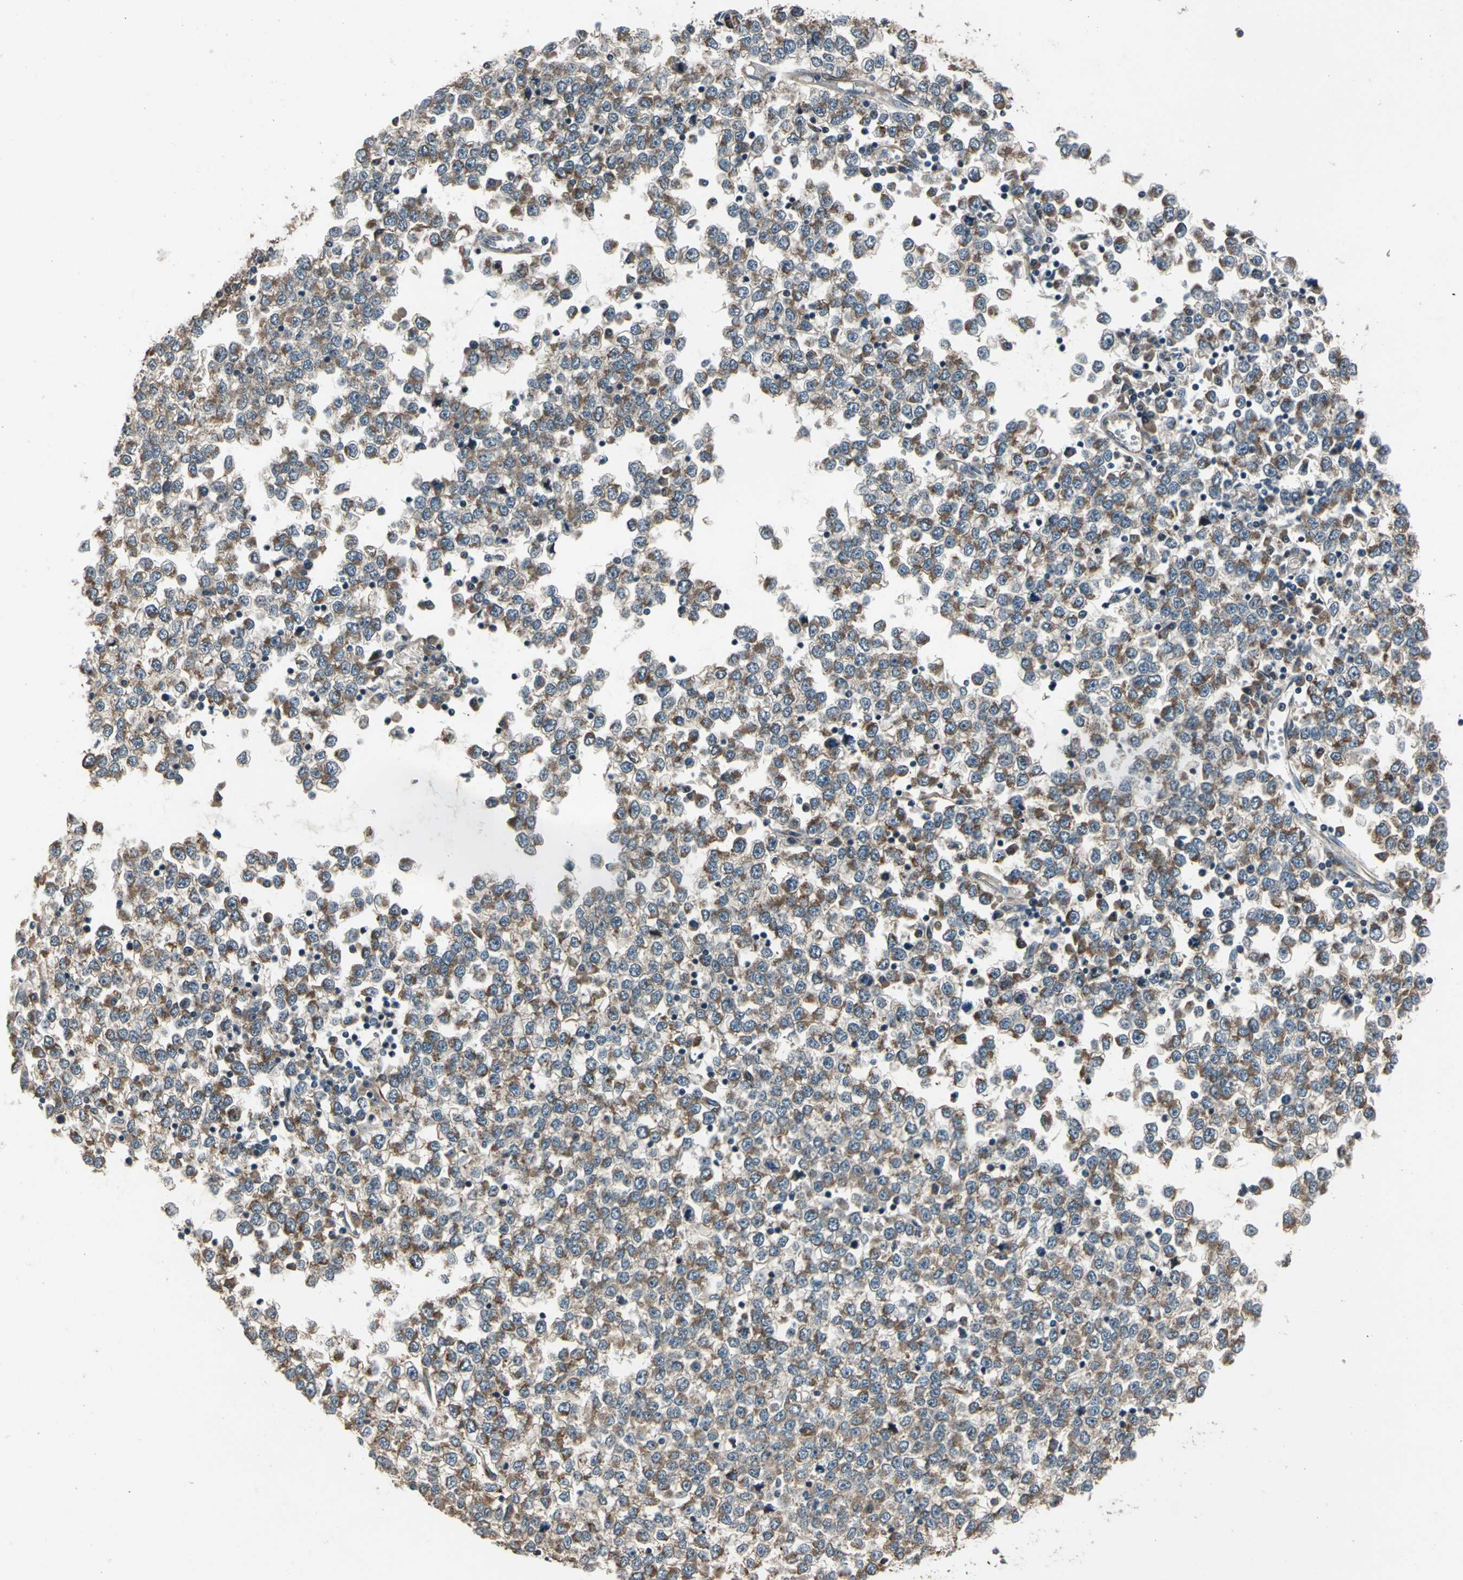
{"staining": {"intensity": "strong", "quantity": ">75%", "location": "cytoplasmic/membranous"}, "tissue": "testis cancer", "cell_type": "Tumor cells", "image_type": "cancer", "snomed": [{"axis": "morphology", "description": "Seminoma, NOS"}, {"axis": "topography", "description": "Testis"}], "caption": "The micrograph demonstrates staining of testis cancer, revealing strong cytoplasmic/membranous protein positivity (brown color) within tumor cells.", "gene": "EXD2", "patient": {"sex": "male", "age": 65}}